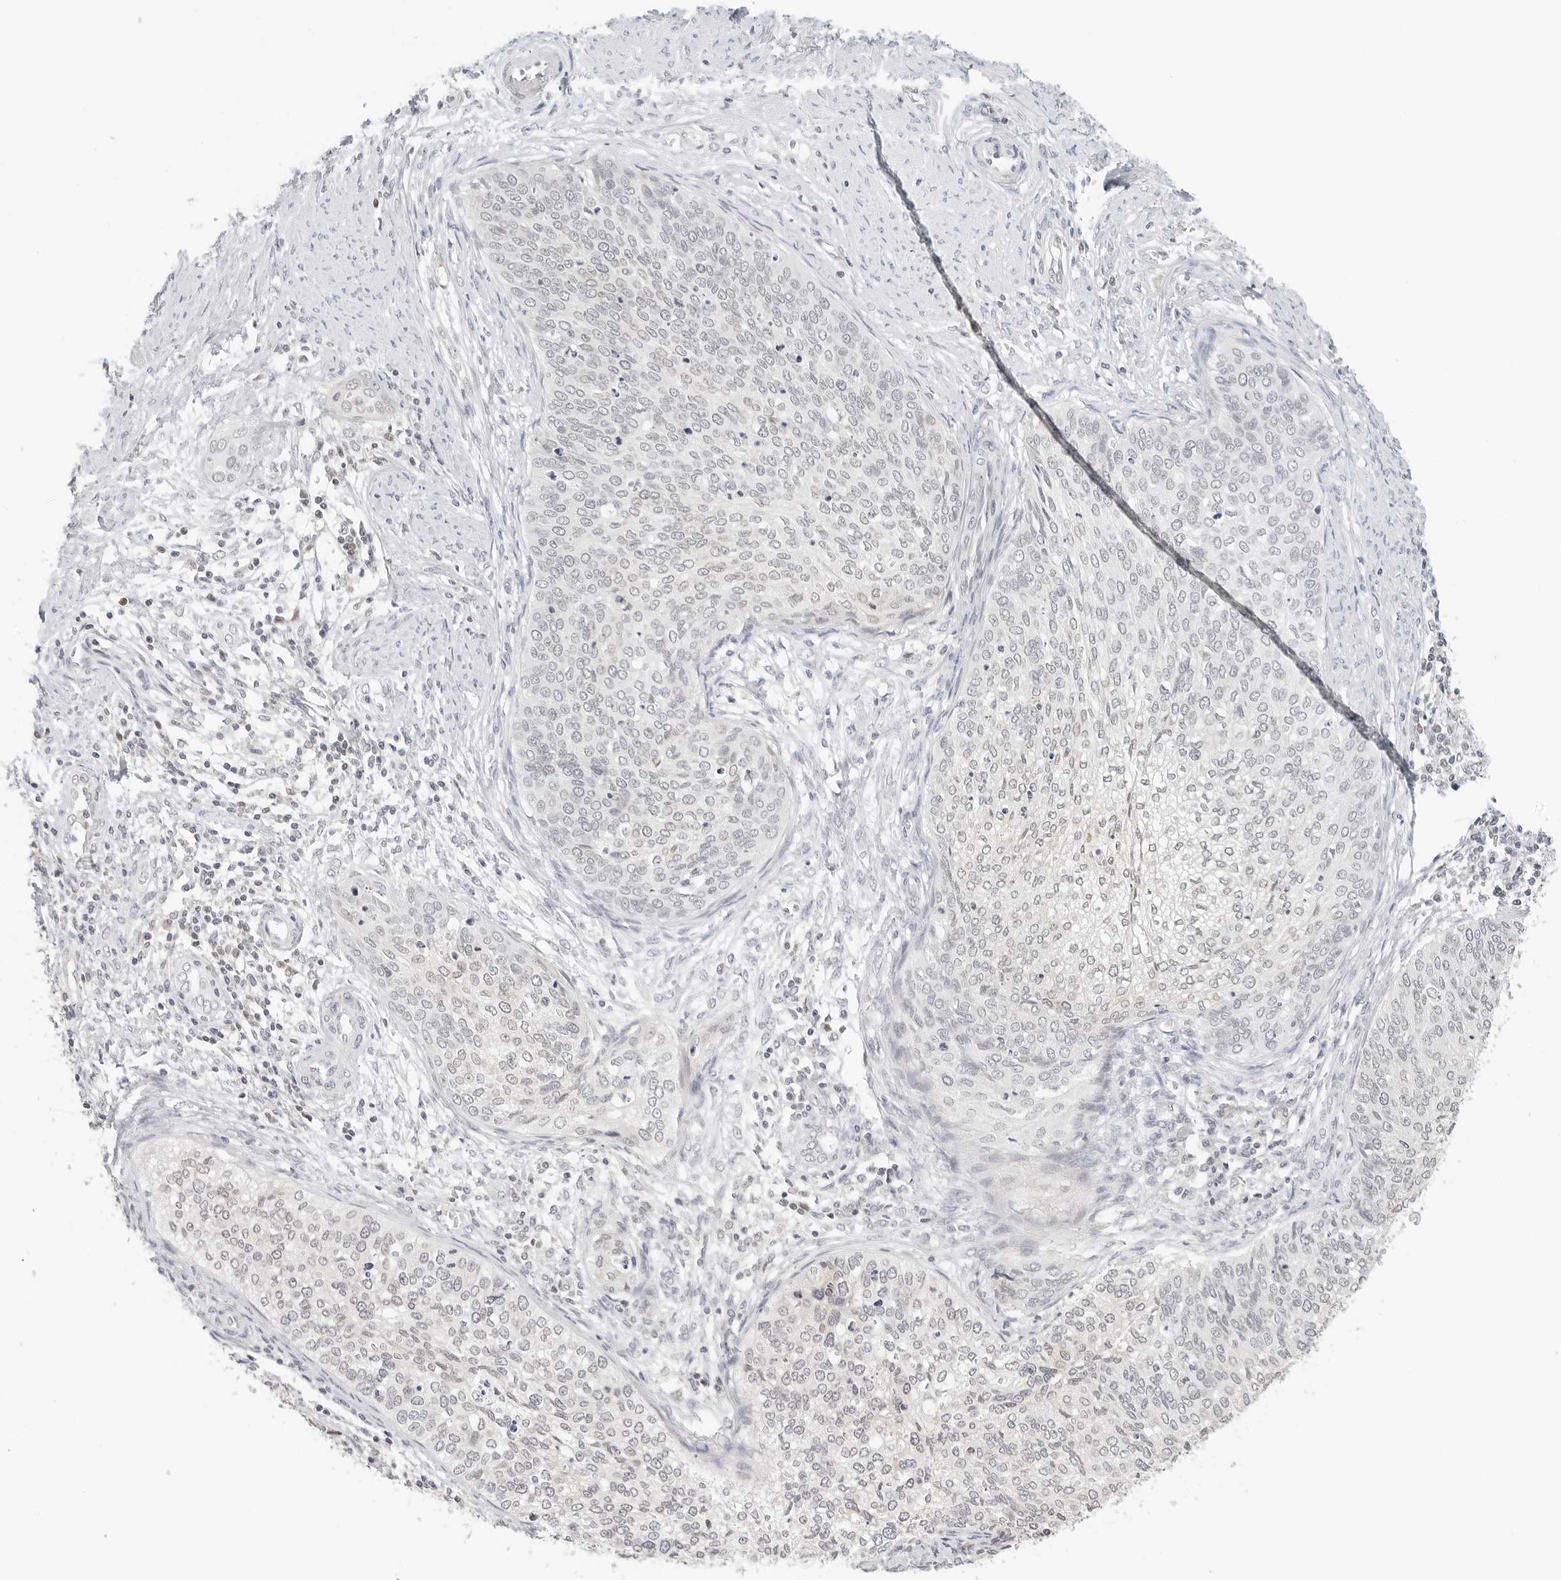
{"staining": {"intensity": "negative", "quantity": "none", "location": "none"}, "tissue": "cervical cancer", "cell_type": "Tumor cells", "image_type": "cancer", "snomed": [{"axis": "morphology", "description": "Squamous cell carcinoma, NOS"}, {"axis": "topography", "description": "Cervix"}], "caption": "There is no significant expression in tumor cells of cervical cancer.", "gene": "NEO1", "patient": {"sex": "female", "age": 37}}